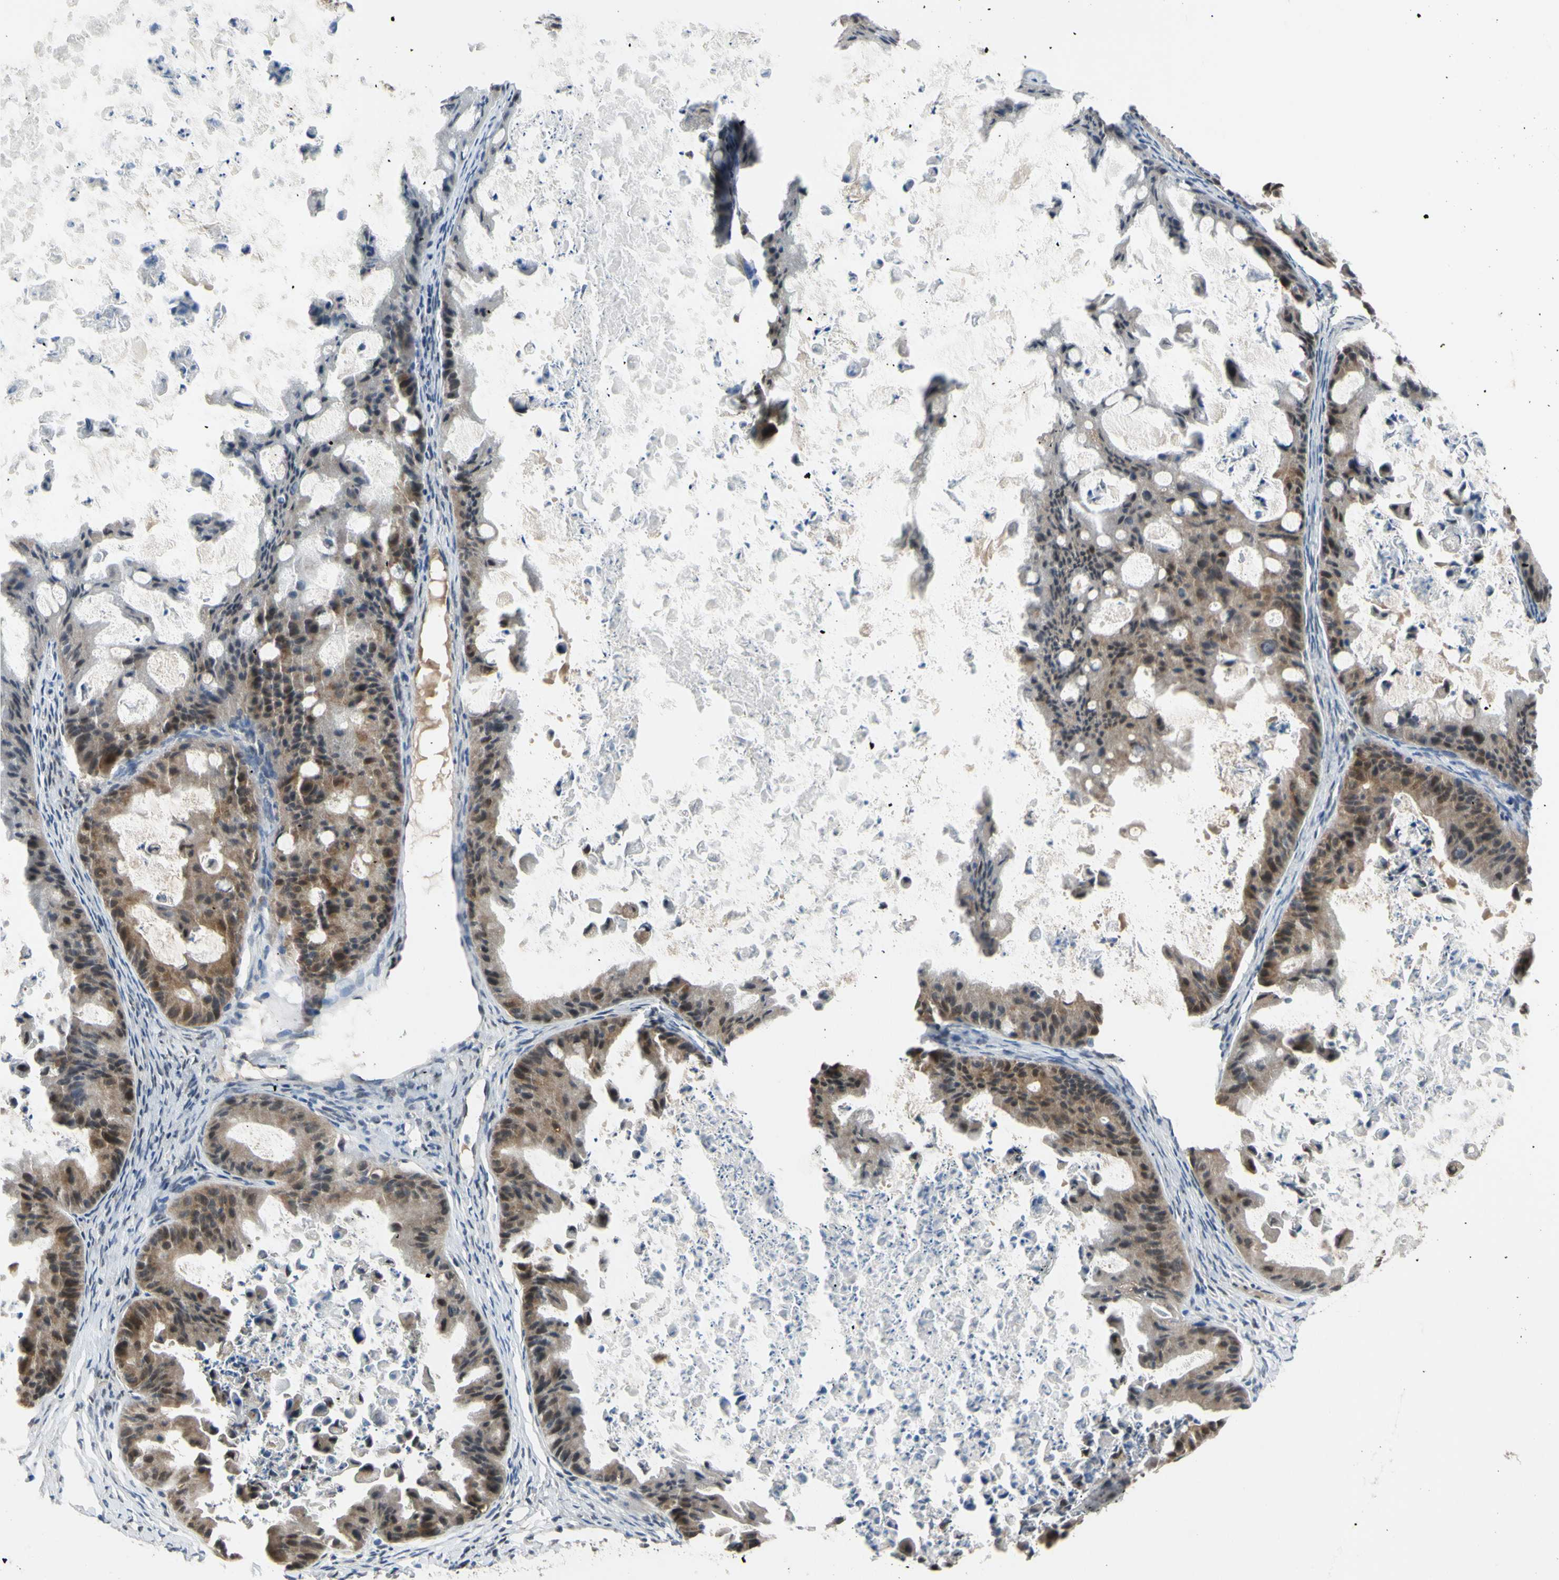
{"staining": {"intensity": "moderate", "quantity": ">75%", "location": "cytoplasmic/membranous,nuclear"}, "tissue": "ovarian cancer", "cell_type": "Tumor cells", "image_type": "cancer", "snomed": [{"axis": "morphology", "description": "Cystadenocarcinoma, mucinous, NOS"}, {"axis": "topography", "description": "Ovary"}], "caption": "A photomicrograph of ovarian mucinous cystadenocarcinoma stained for a protein shows moderate cytoplasmic/membranous and nuclear brown staining in tumor cells.", "gene": "HSPA4", "patient": {"sex": "female", "age": 37}}